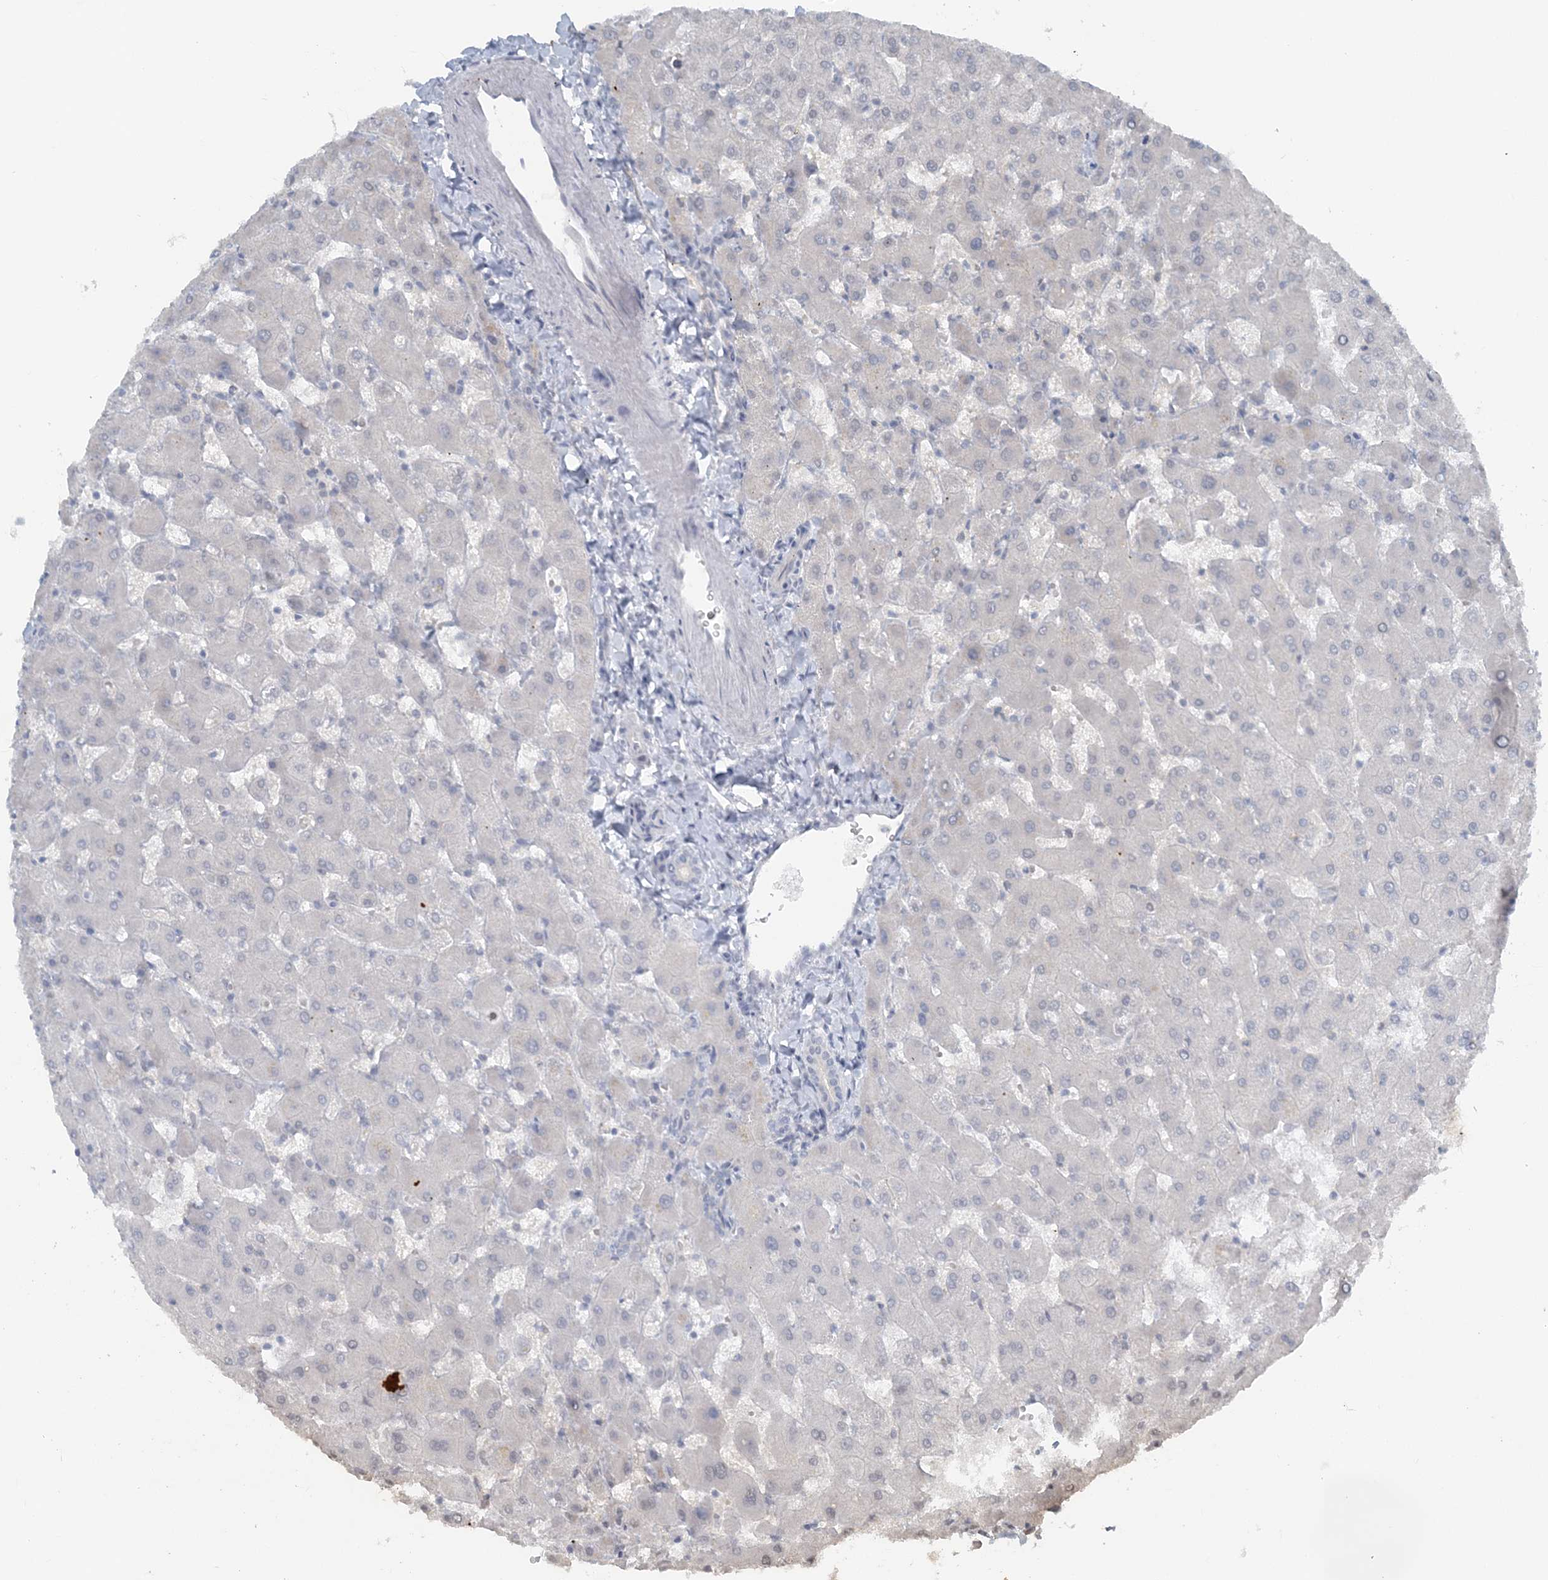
{"staining": {"intensity": "negative", "quantity": "none", "location": "none"}, "tissue": "liver", "cell_type": "Cholangiocytes", "image_type": "normal", "snomed": [{"axis": "morphology", "description": "Normal tissue, NOS"}, {"axis": "topography", "description": "Liver"}], "caption": "A photomicrograph of human liver is negative for staining in cholangiocytes. (Brightfield microscopy of DAB immunohistochemistry (IHC) at high magnification).", "gene": "ATP11A", "patient": {"sex": "female", "age": 63}}